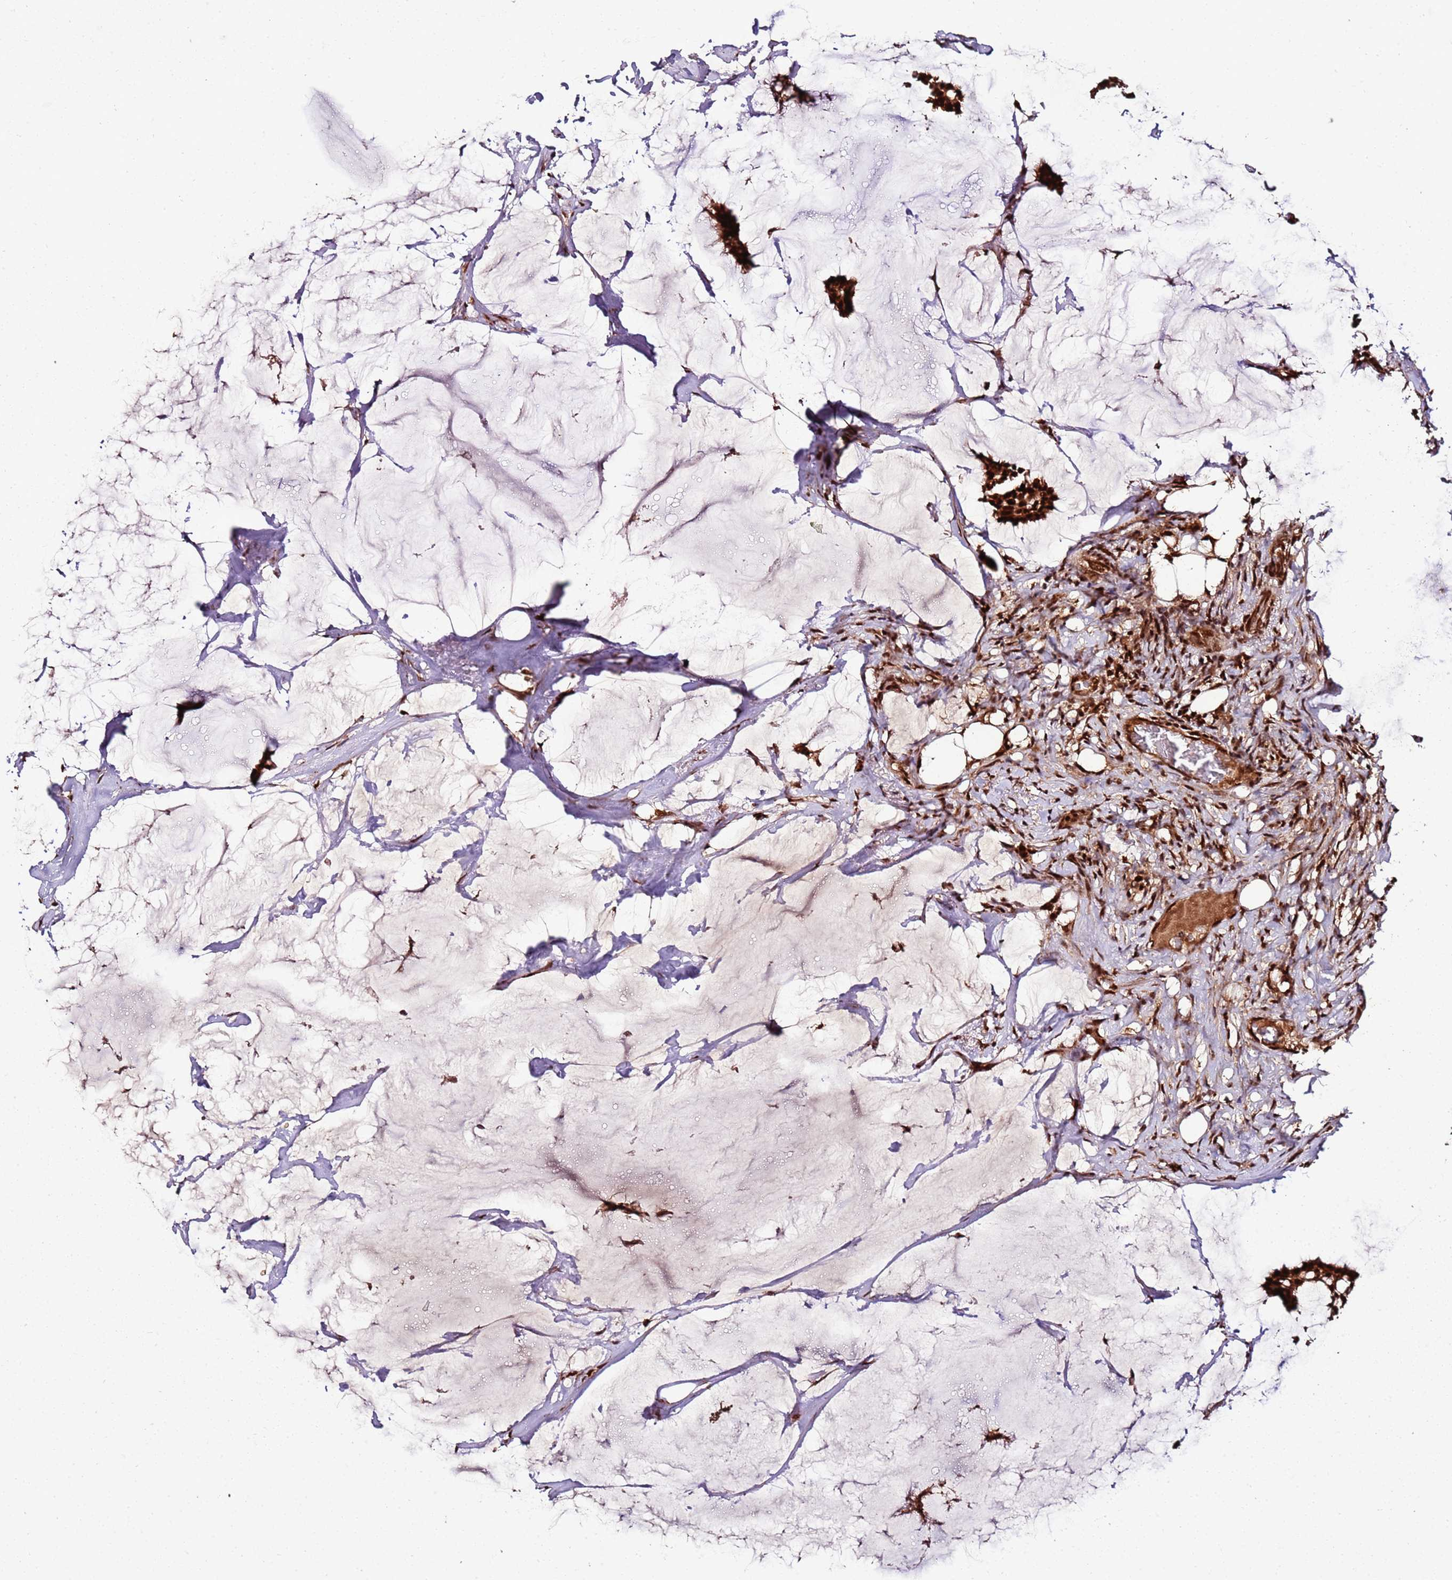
{"staining": {"intensity": "strong", "quantity": ">75%", "location": "nuclear"}, "tissue": "breast cancer", "cell_type": "Tumor cells", "image_type": "cancer", "snomed": [{"axis": "morphology", "description": "Duct carcinoma"}, {"axis": "topography", "description": "Breast"}], "caption": "DAB immunohistochemical staining of breast invasive ductal carcinoma demonstrates strong nuclear protein positivity in about >75% of tumor cells.", "gene": "XRN2", "patient": {"sex": "female", "age": 93}}